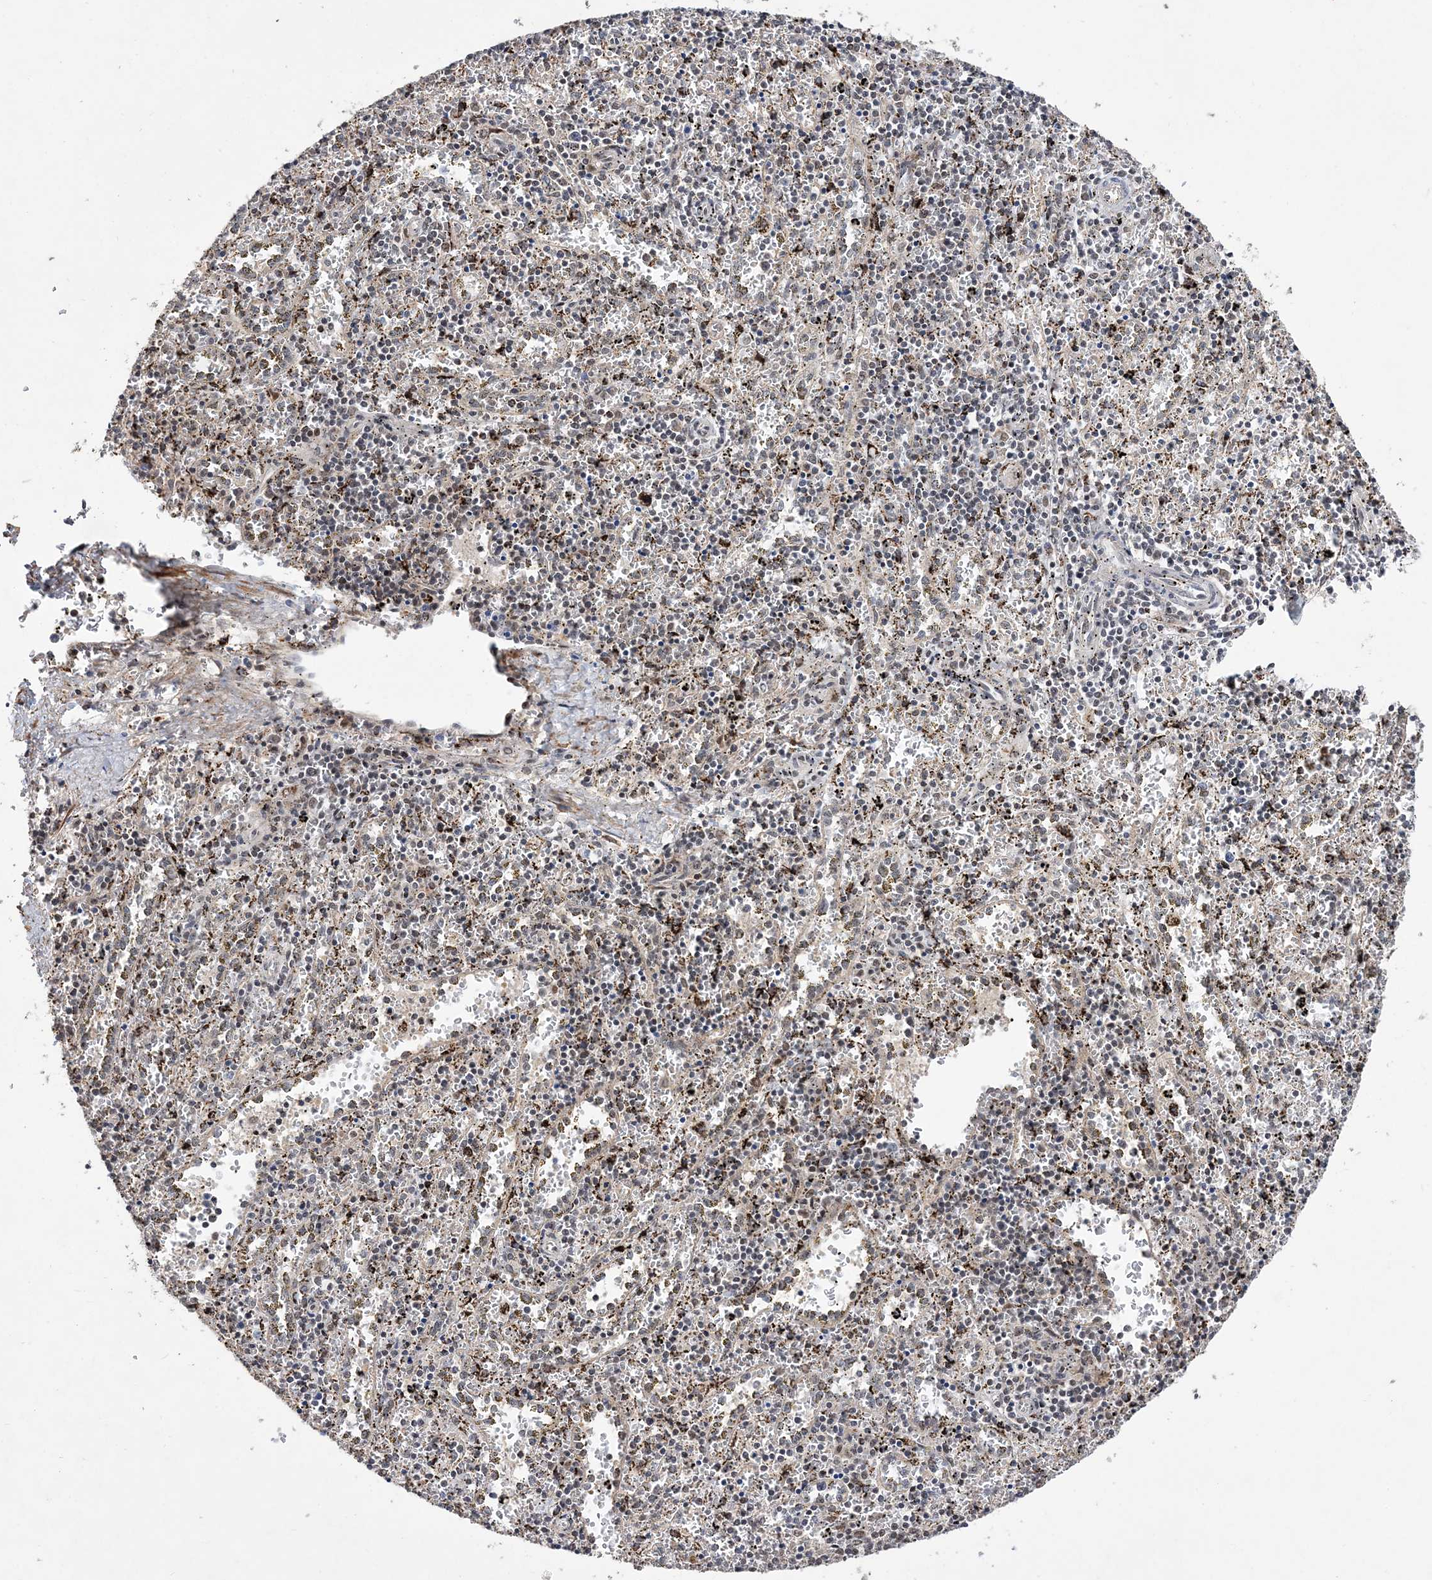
{"staining": {"intensity": "negative", "quantity": "none", "location": "none"}, "tissue": "spleen", "cell_type": "Cells in red pulp", "image_type": "normal", "snomed": [{"axis": "morphology", "description": "Normal tissue, NOS"}, {"axis": "topography", "description": "Spleen"}], "caption": "High power microscopy image of an immunohistochemistry (IHC) micrograph of normal spleen, revealing no significant positivity in cells in red pulp. (DAB (3,3'-diaminobenzidine) IHC visualized using brightfield microscopy, high magnification).", "gene": "BOD1L1", "patient": {"sex": "male", "age": 11}}